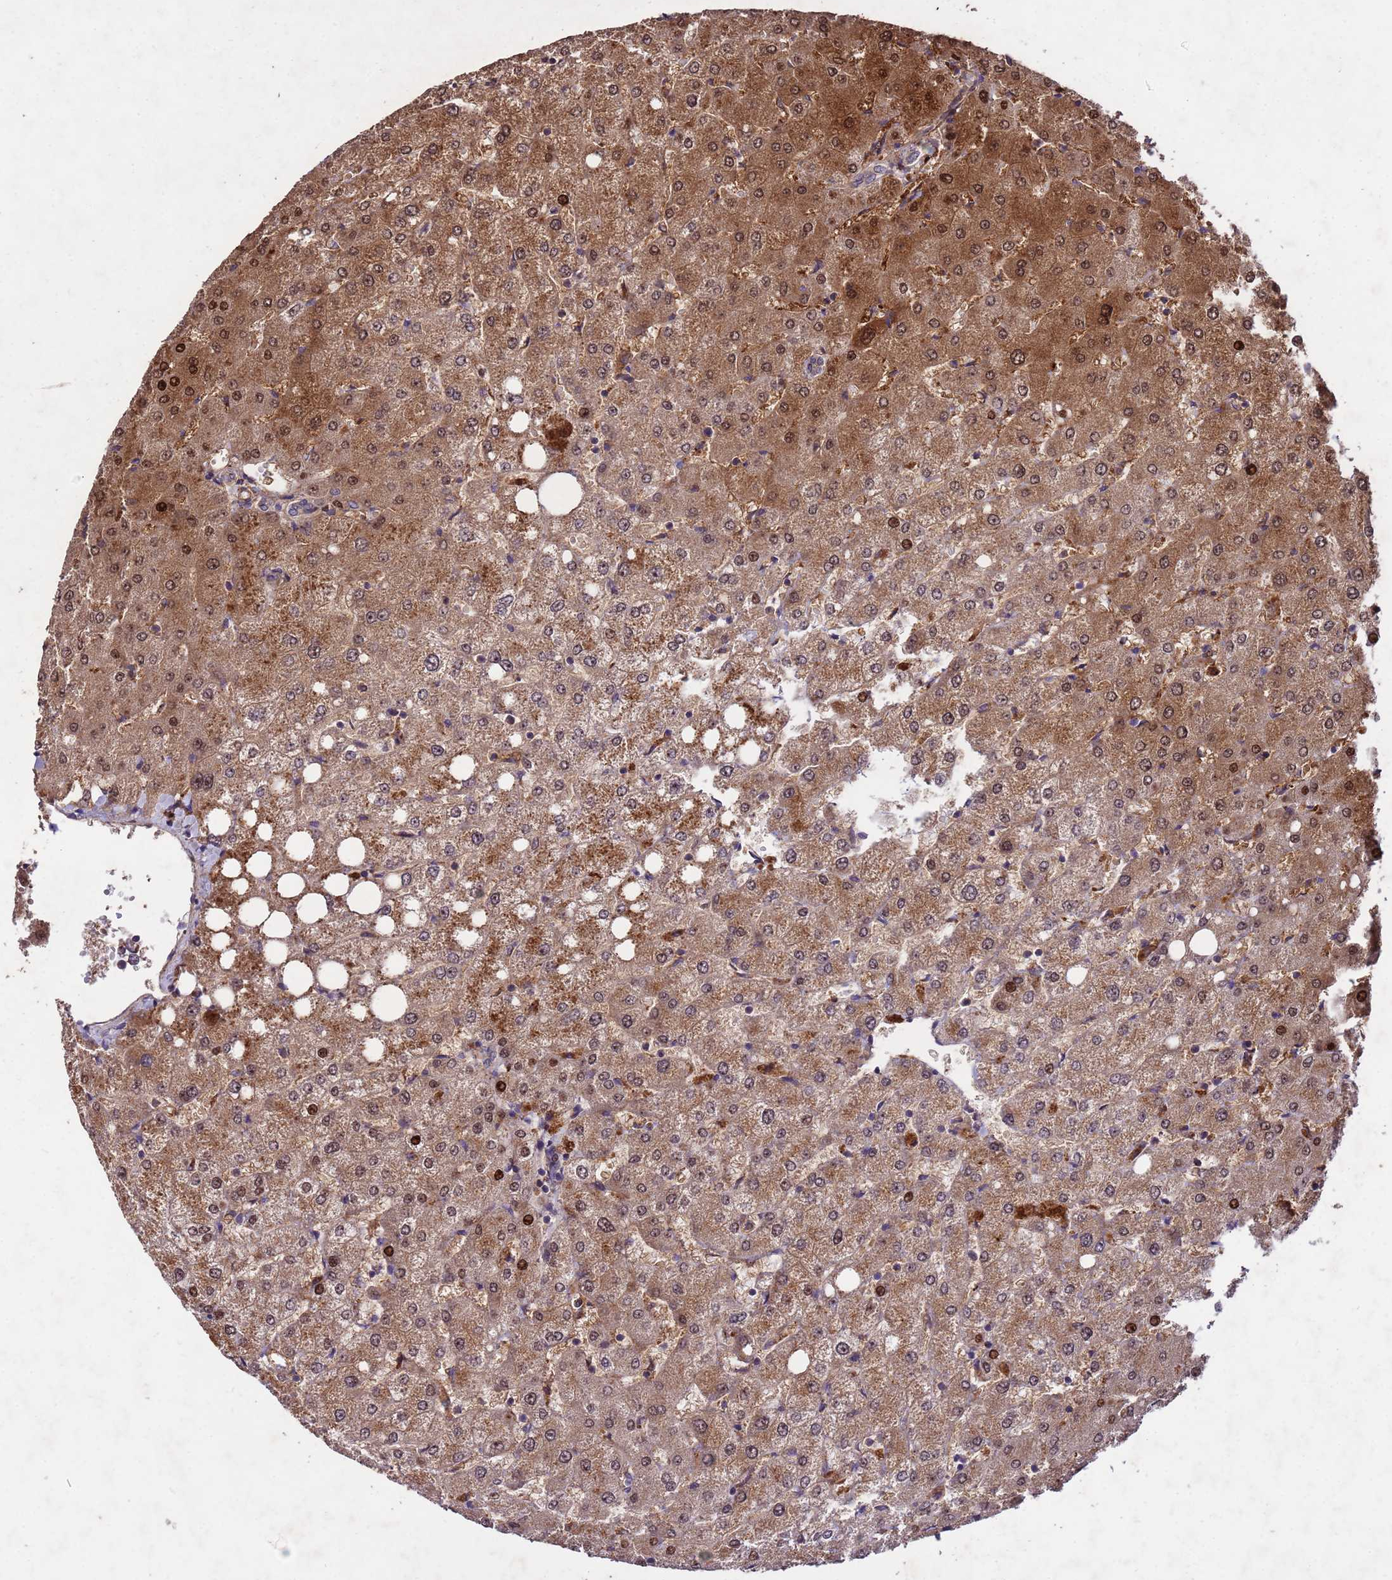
{"staining": {"intensity": "weak", "quantity": "25%-75%", "location": "cytoplasmic/membranous"}, "tissue": "liver", "cell_type": "Cholangiocytes", "image_type": "normal", "snomed": [{"axis": "morphology", "description": "Normal tissue, NOS"}, {"axis": "topography", "description": "Liver"}], "caption": "Liver stained for a protein (brown) exhibits weak cytoplasmic/membranous positive positivity in about 25%-75% of cholangiocytes.", "gene": "TOR4A", "patient": {"sex": "female", "age": 54}}